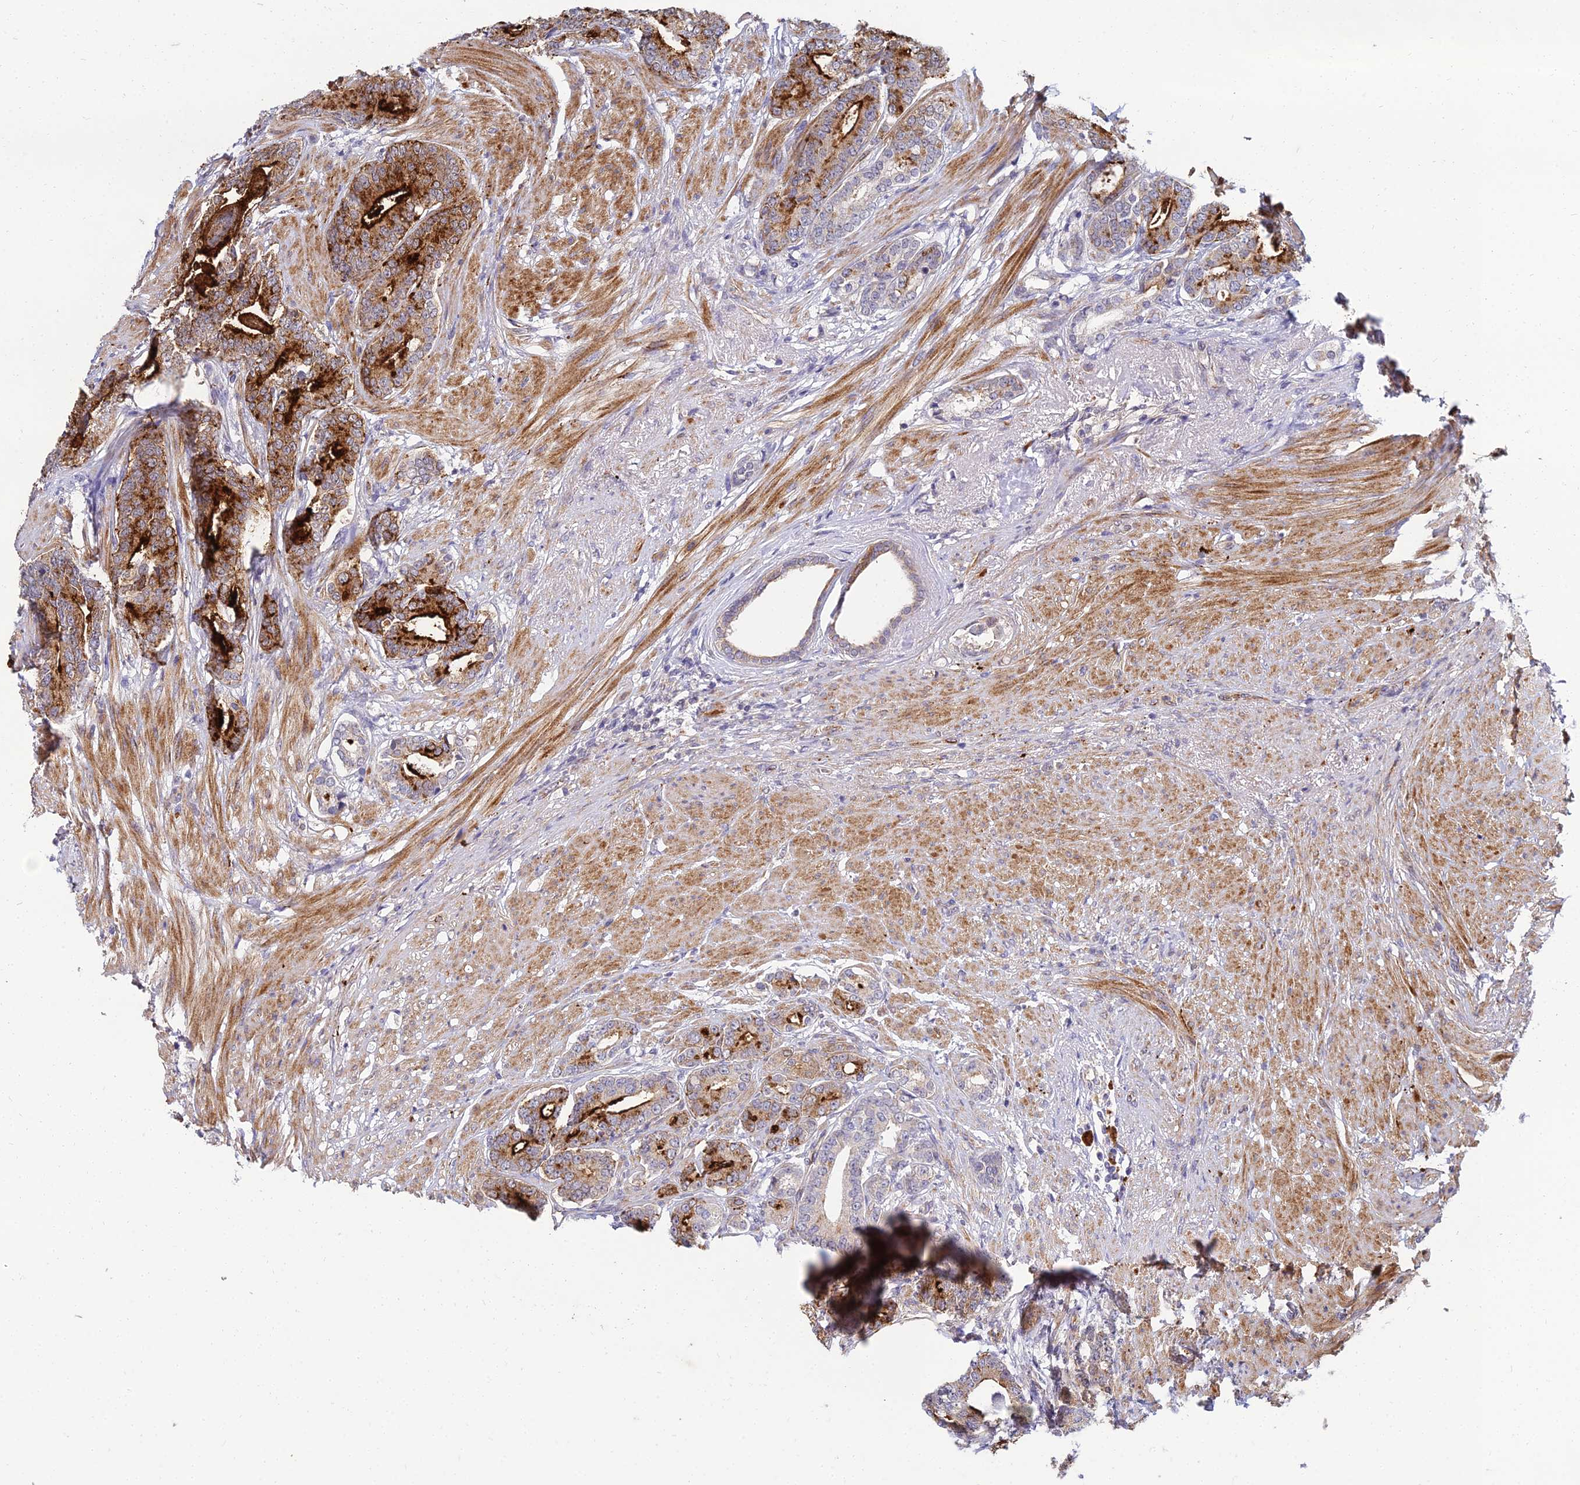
{"staining": {"intensity": "strong", "quantity": ">75%", "location": "cytoplasmic/membranous"}, "tissue": "prostate cancer", "cell_type": "Tumor cells", "image_type": "cancer", "snomed": [{"axis": "morphology", "description": "Adenocarcinoma, Low grade"}, {"axis": "topography", "description": "Prostate"}], "caption": "Immunohistochemical staining of prostate cancer (adenocarcinoma (low-grade)) exhibits high levels of strong cytoplasmic/membranous expression in approximately >75% of tumor cells.", "gene": "NPY", "patient": {"sex": "male", "age": 71}}